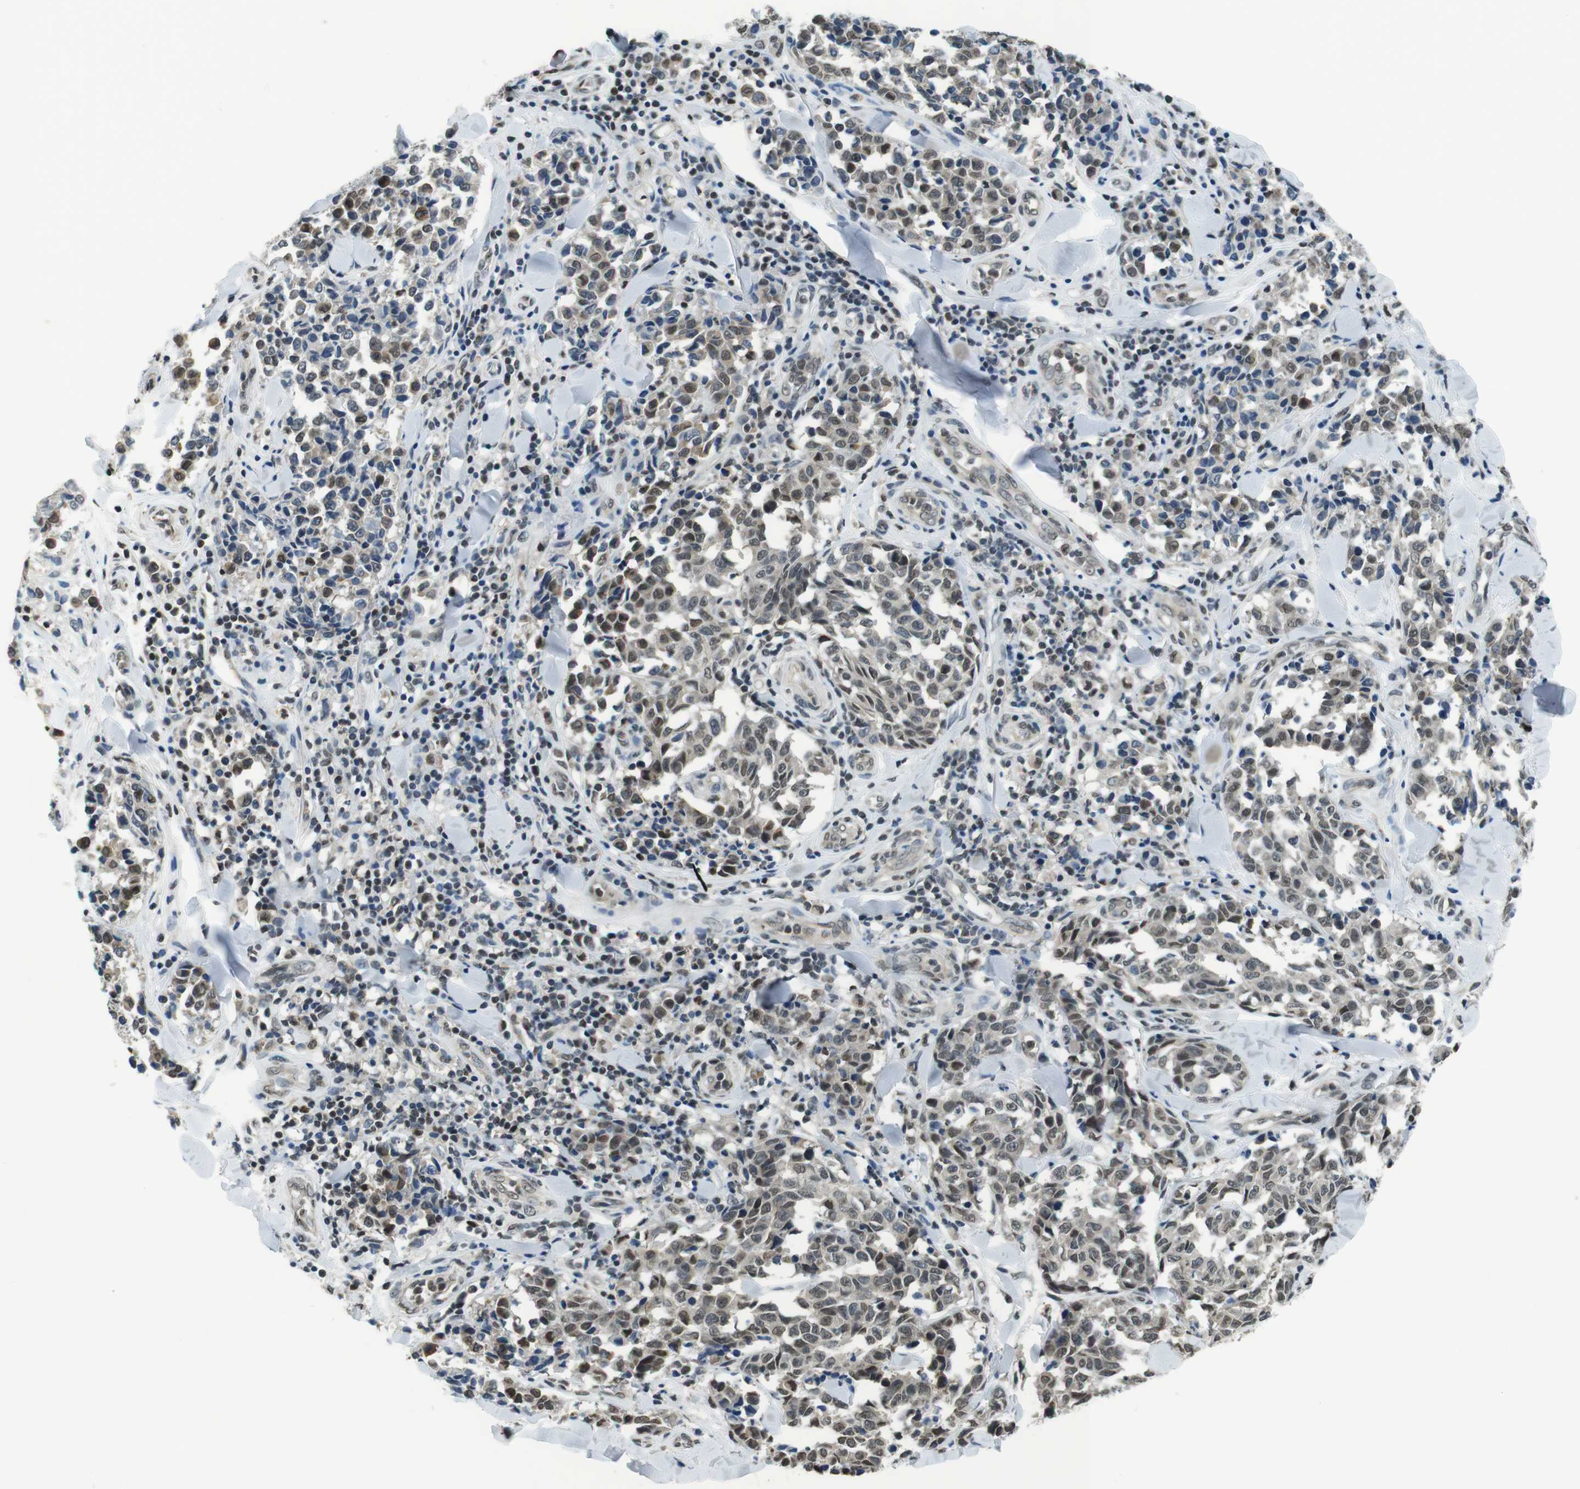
{"staining": {"intensity": "weak", "quantity": ">75%", "location": "nuclear"}, "tissue": "melanoma", "cell_type": "Tumor cells", "image_type": "cancer", "snomed": [{"axis": "morphology", "description": "Malignant melanoma, NOS"}, {"axis": "topography", "description": "Skin"}], "caption": "Immunohistochemical staining of human malignant melanoma shows weak nuclear protein staining in approximately >75% of tumor cells. Using DAB (3,3'-diaminobenzidine) (brown) and hematoxylin (blue) stains, captured at high magnification using brightfield microscopy.", "gene": "NEK4", "patient": {"sex": "female", "age": 64}}